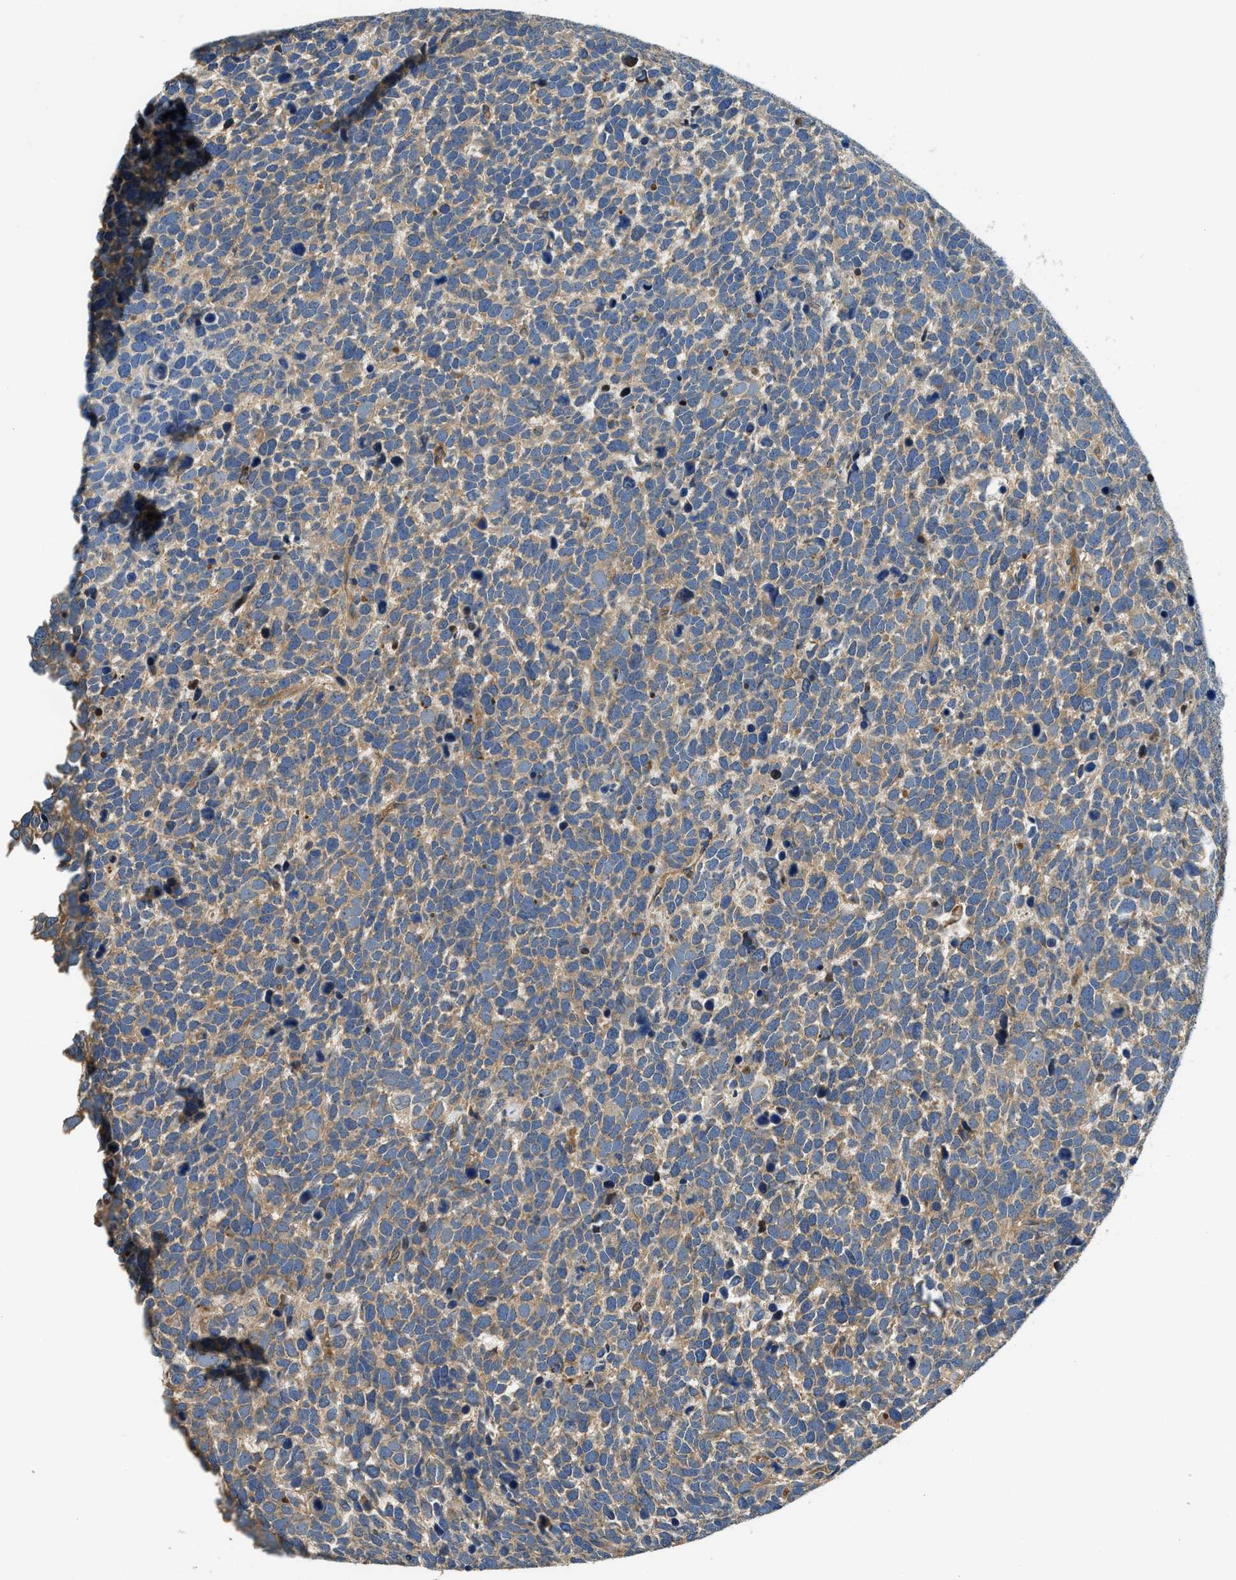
{"staining": {"intensity": "weak", "quantity": ">75%", "location": "cytoplasmic/membranous"}, "tissue": "urothelial cancer", "cell_type": "Tumor cells", "image_type": "cancer", "snomed": [{"axis": "morphology", "description": "Urothelial carcinoma, High grade"}, {"axis": "topography", "description": "Urinary bladder"}], "caption": "Immunohistochemical staining of urothelial cancer displays weak cytoplasmic/membranous protein positivity in about >75% of tumor cells.", "gene": "IL3RA", "patient": {"sex": "female", "age": 82}}